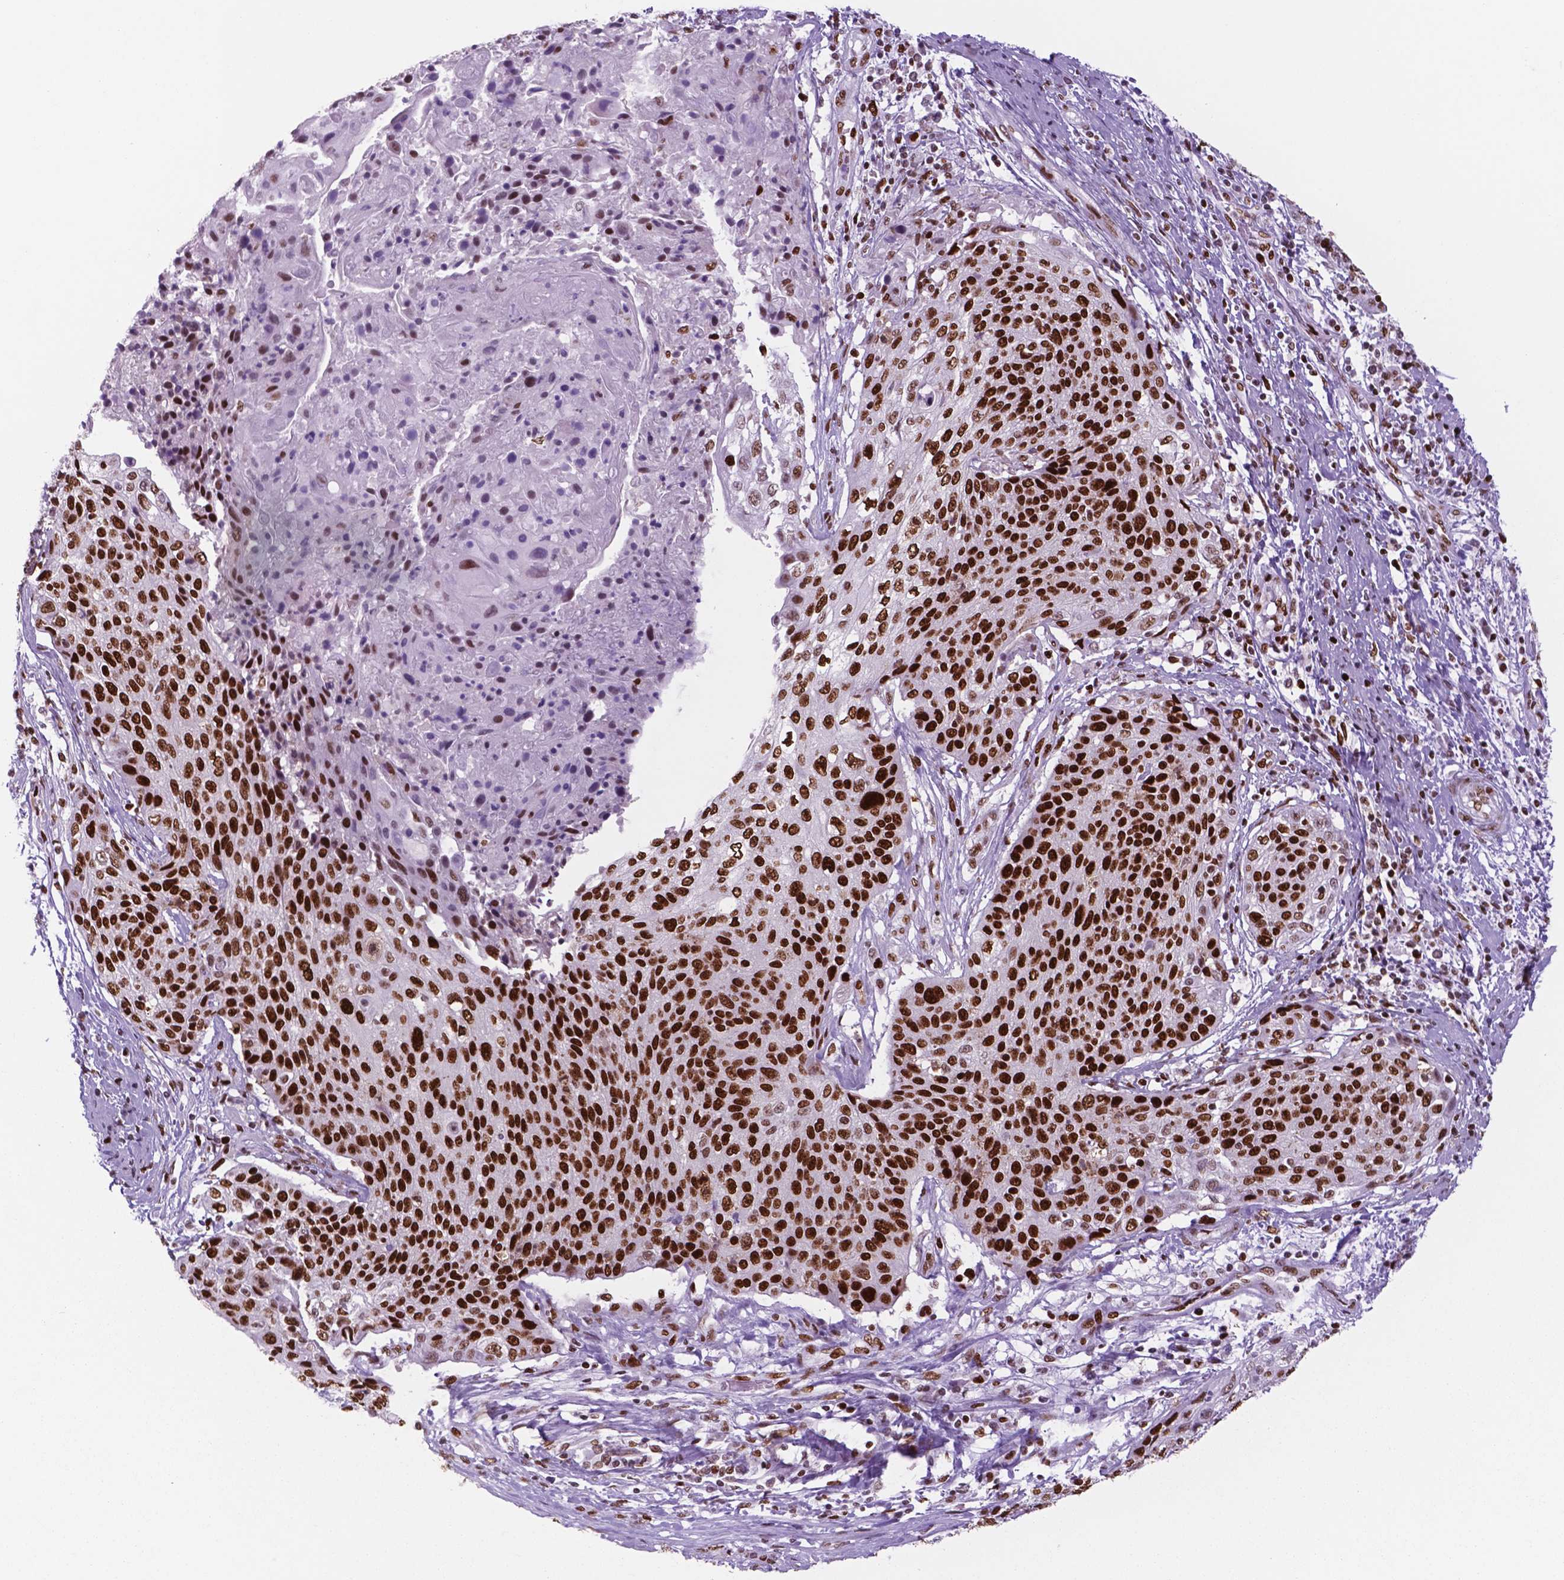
{"staining": {"intensity": "strong", "quantity": ">75%", "location": "nuclear"}, "tissue": "cervical cancer", "cell_type": "Tumor cells", "image_type": "cancer", "snomed": [{"axis": "morphology", "description": "Squamous cell carcinoma, NOS"}, {"axis": "topography", "description": "Cervix"}], "caption": "Protein expression analysis of human cervical cancer (squamous cell carcinoma) reveals strong nuclear expression in approximately >75% of tumor cells.", "gene": "MSH6", "patient": {"sex": "female", "age": 31}}